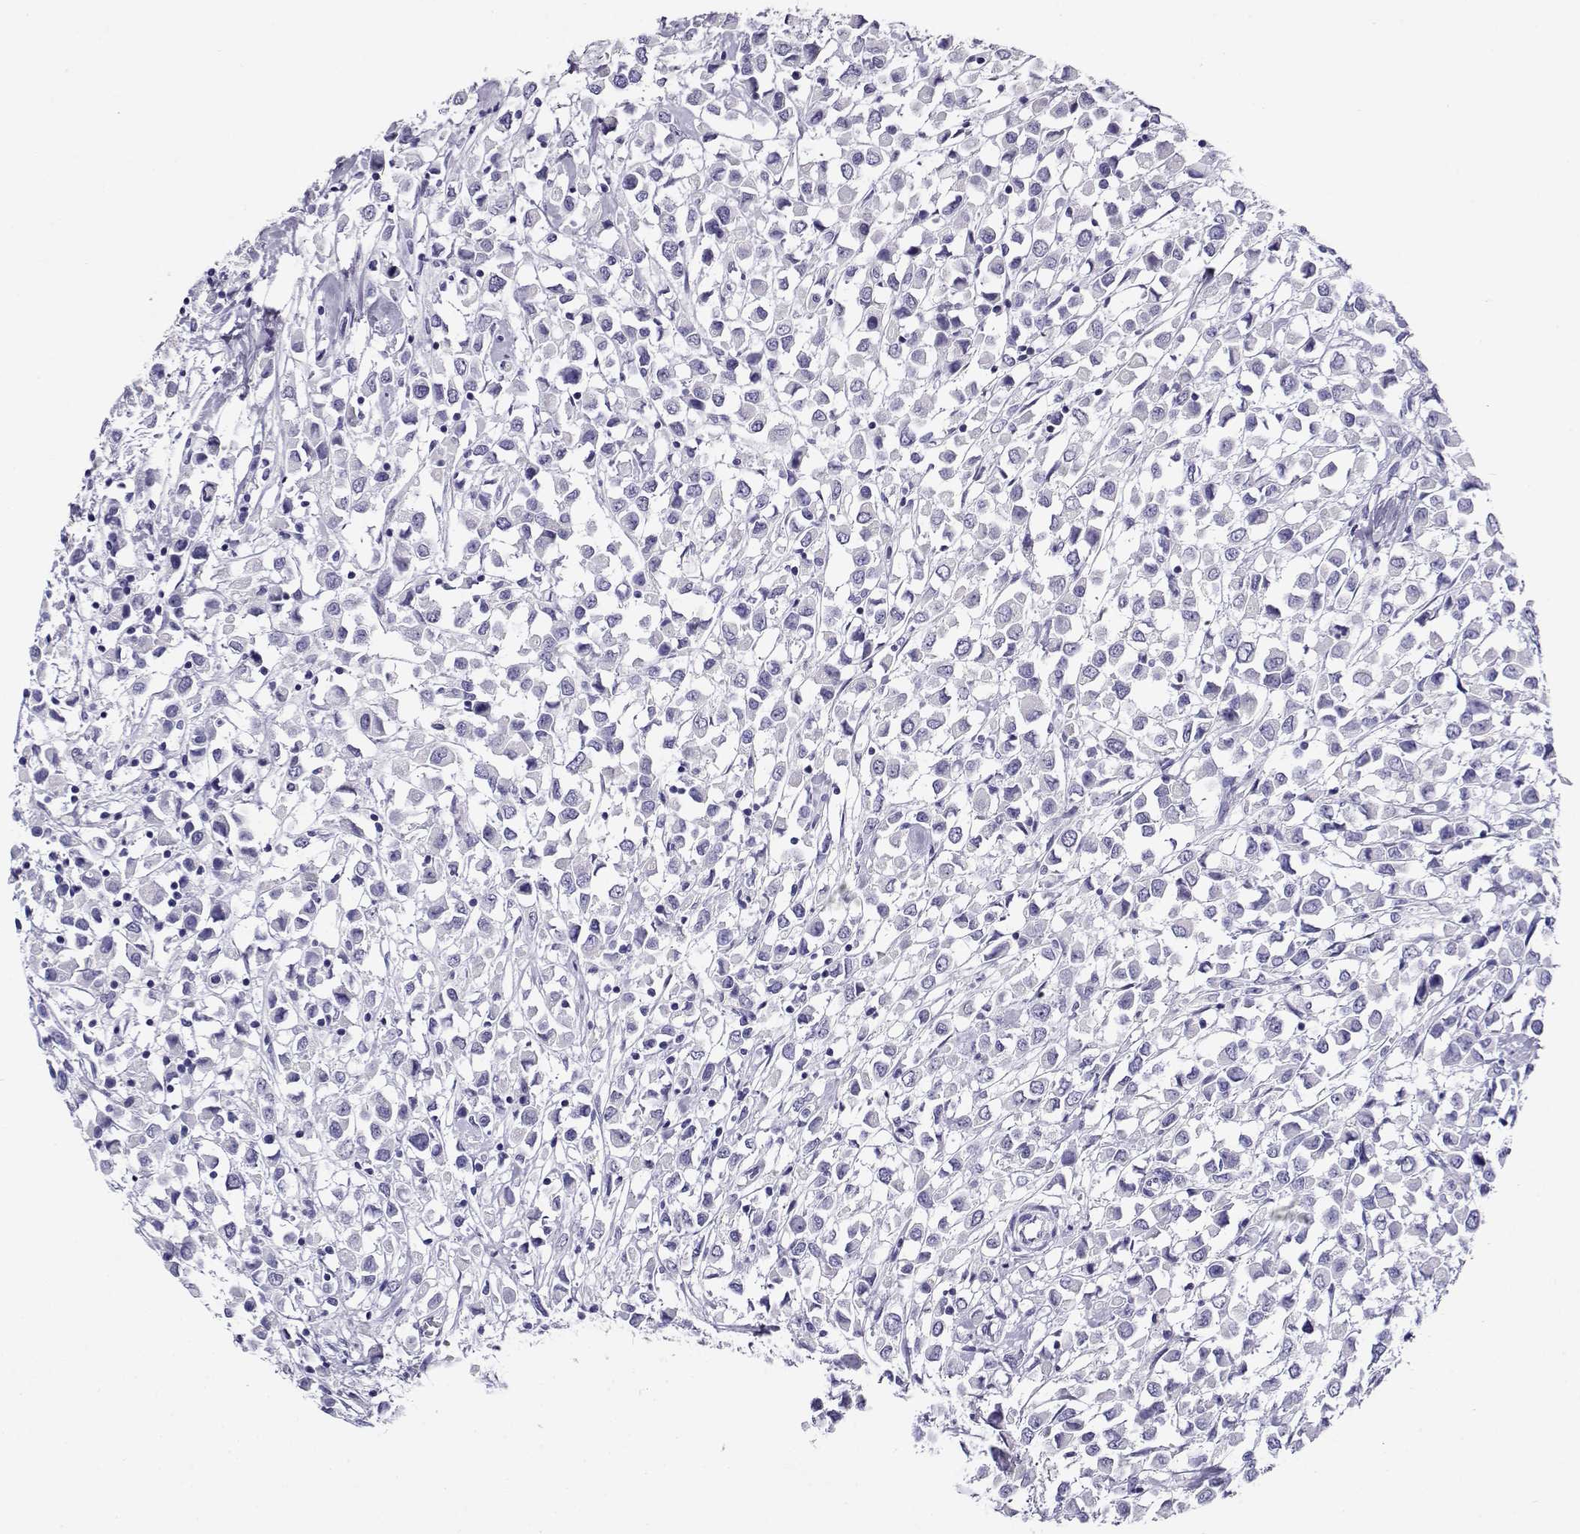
{"staining": {"intensity": "negative", "quantity": "none", "location": "none"}, "tissue": "breast cancer", "cell_type": "Tumor cells", "image_type": "cancer", "snomed": [{"axis": "morphology", "description": "Duct carcinoma"}, {"axis": "topography", "description": "Breast"}], "caption": "A high-resolution histopathology image shows immunohistochemistry staining of breast invasive ductal carcinoma, which shows no significant positivity in tumor cells.", "gene": "CABS1", "patient": {"sex": "female", "age": 61}}